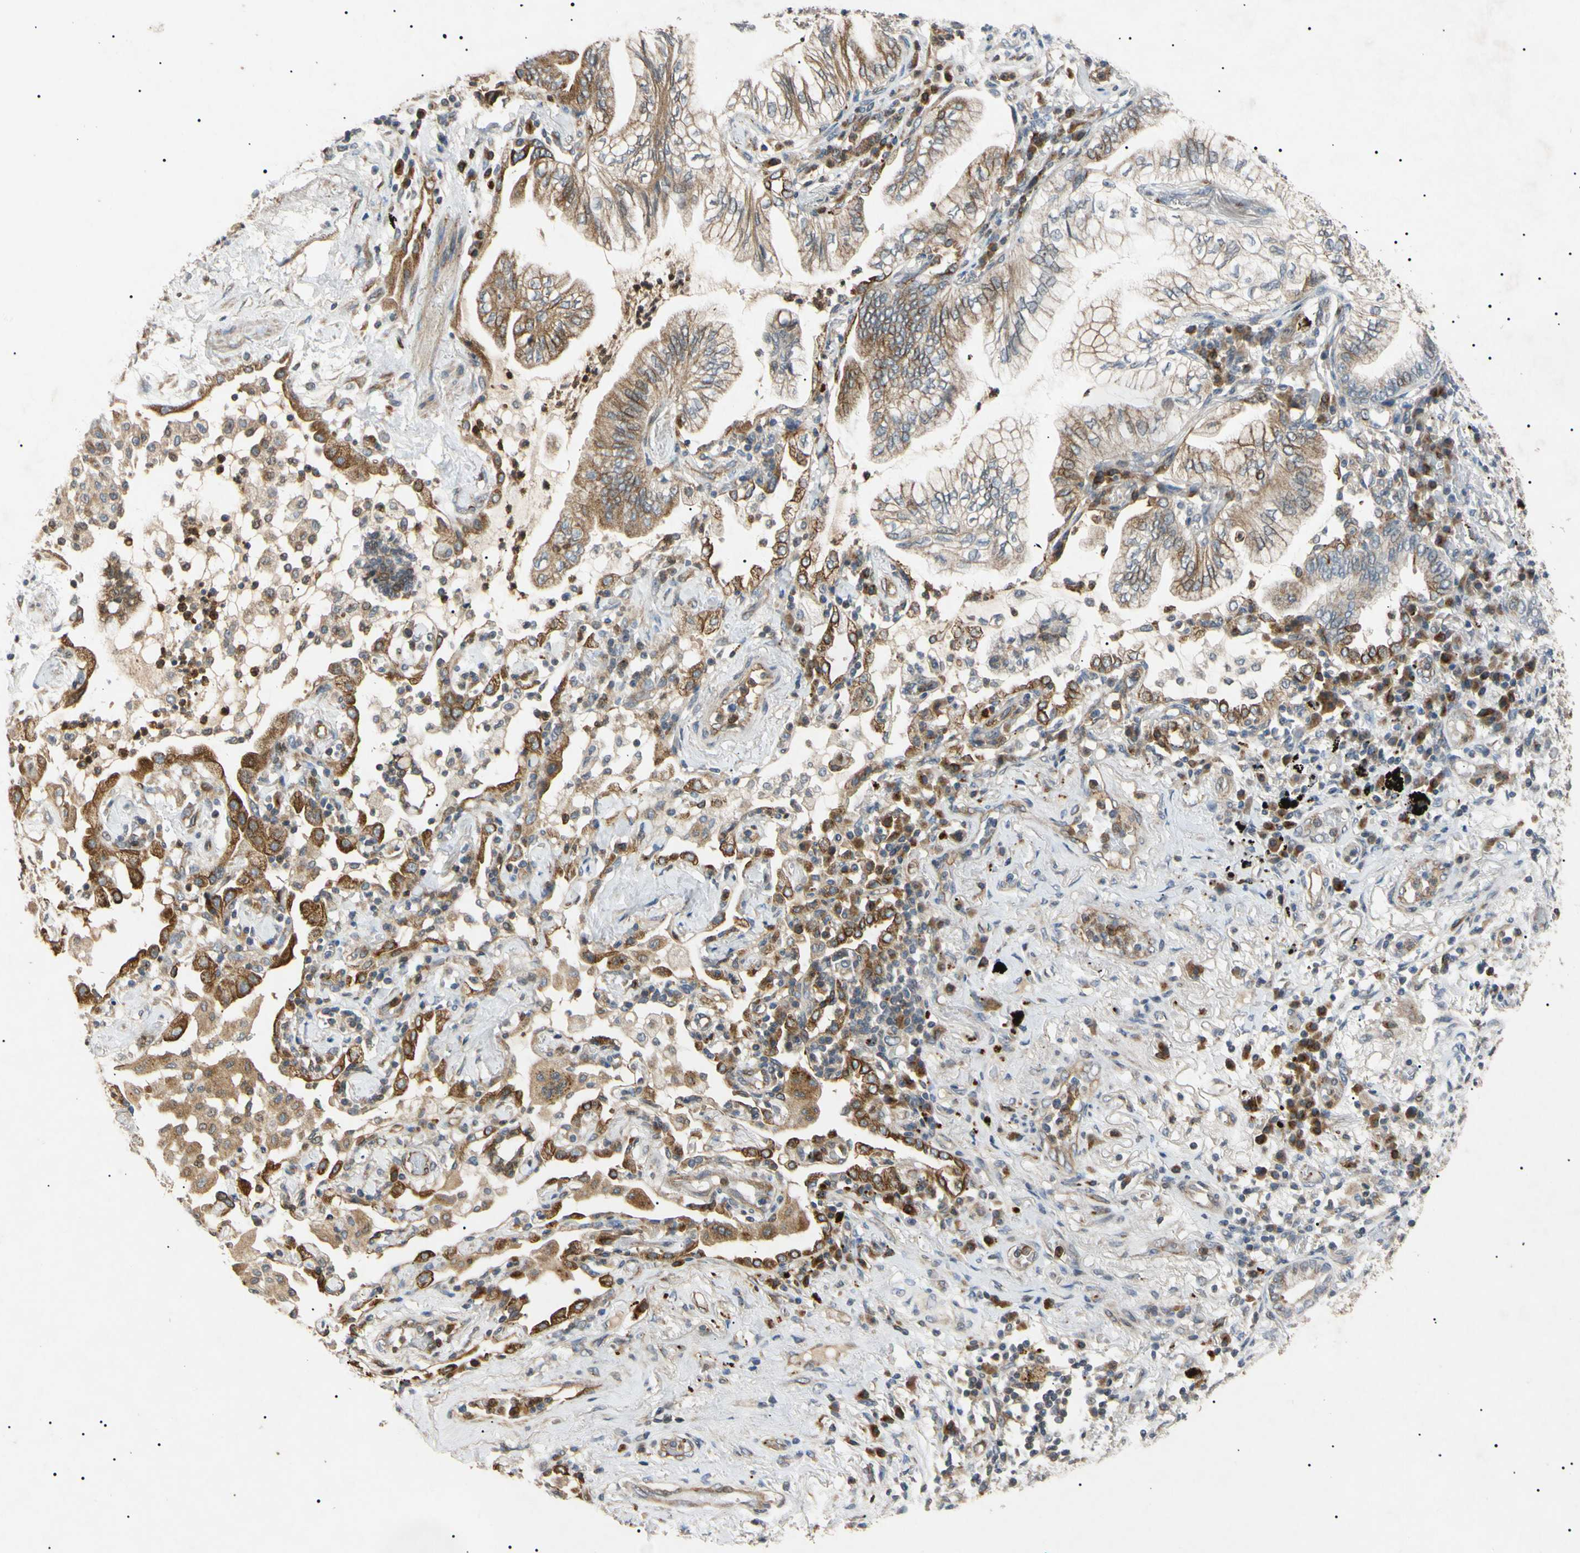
{"staining": {"intensity": "moderate", "quantity": "25%-75%", "location": "cytoplasmic/membranous"}, "tissue": "lung cancer", "cell_type": "Tumor cells", "image_type": "cancer", "snomed": [{"axis": "morphology", "description": "Normal tissue, NOS"}, {"axis": "morphology", "description": "Adenocarcinoma, NOS"}, {"axis": "topography", "description": "Bronchus"}, {"axis": "topography", "description": "Lung"}], "caption": "Immunohistochemistry (DAB) staining of human lung adenocarcinoma exhibits moderate cytoplasmic/membranous protein expression in about 25%-75% of tumor cells. (IHC, brightfield microscopy, high magnification).", "gene": "TUBB4A", "patient": {"sex": "female", "age": 70}}